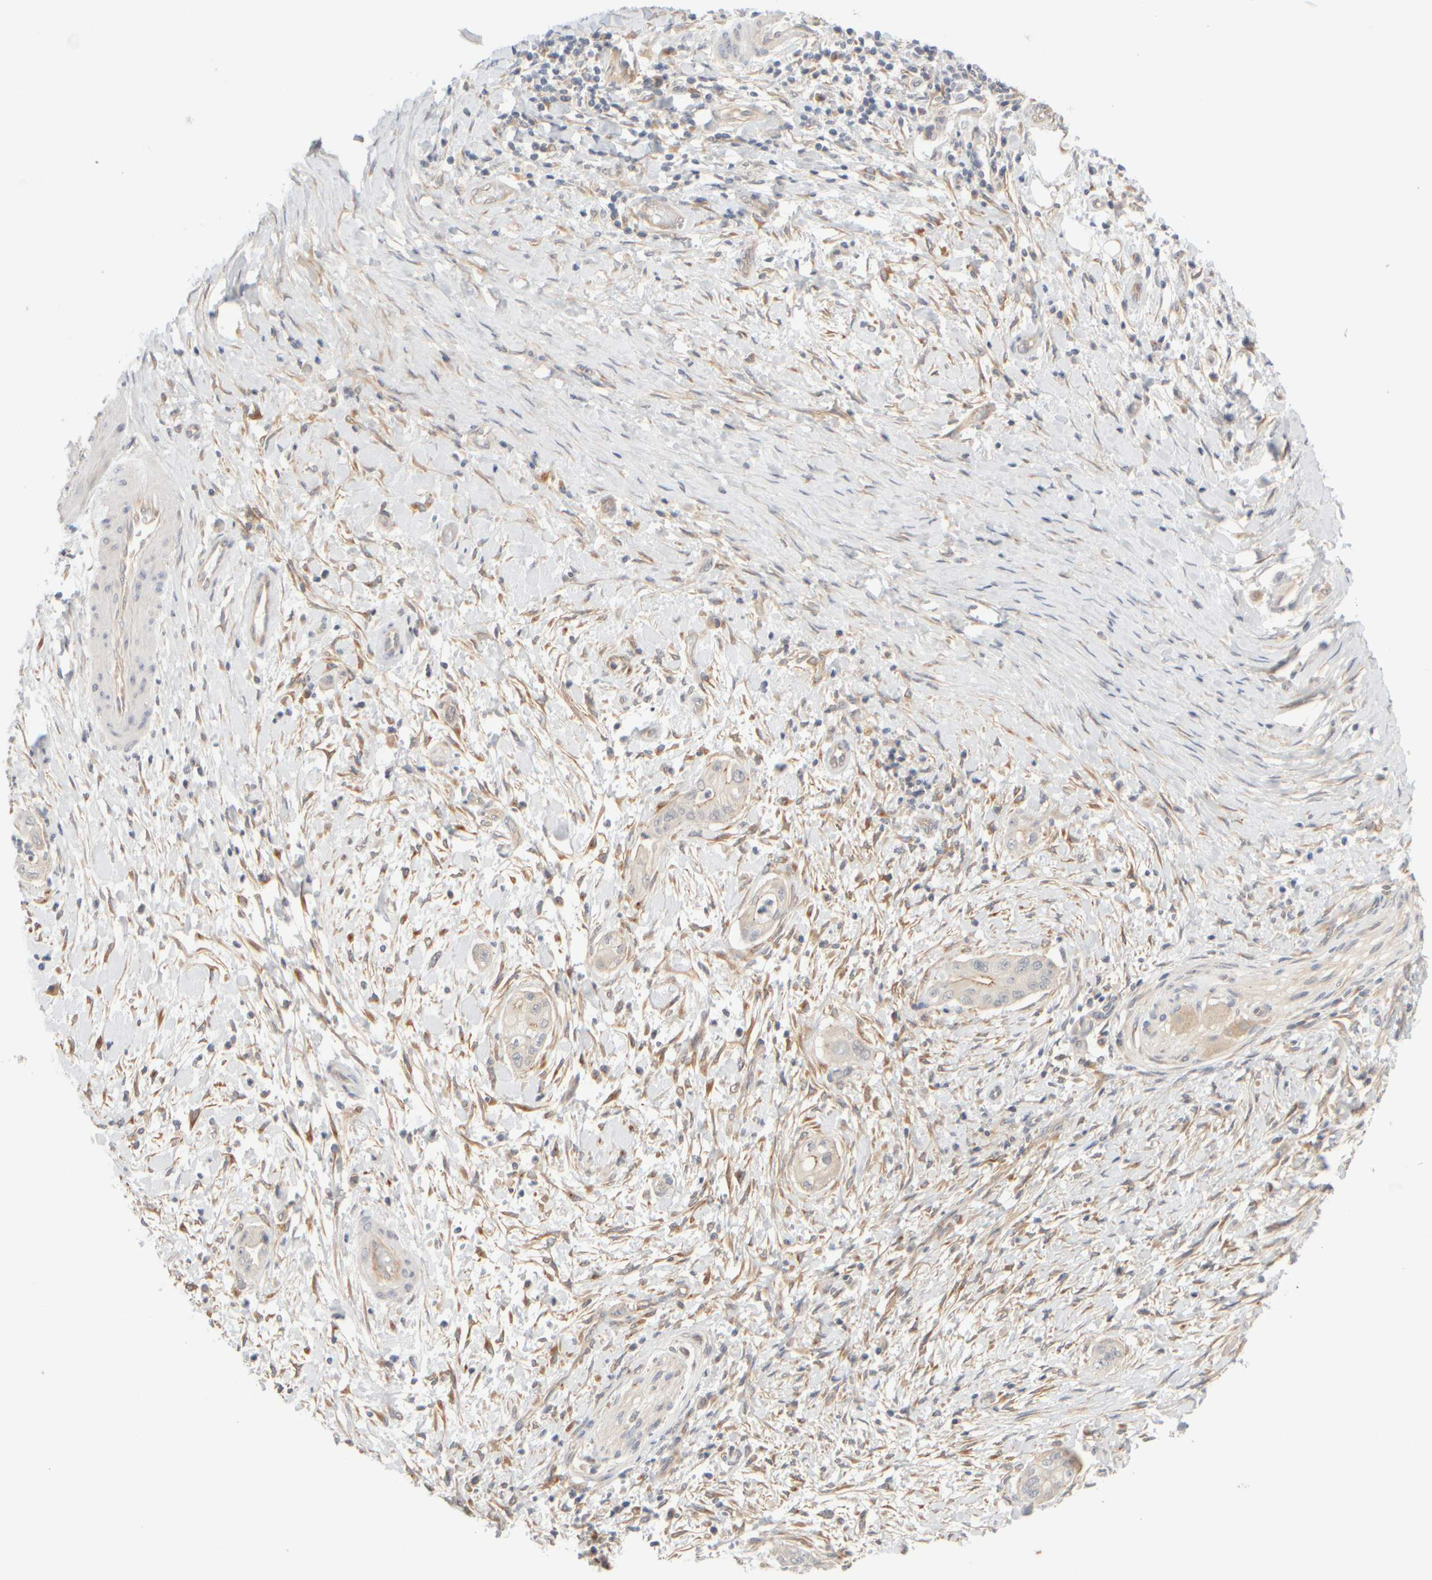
{"staining": {"intensity": "negative", "quantity": "none", "location": "none"}, "tissue": "pancreatic cancer", "cell_type": "Tumor cells", "image_type": "cancer", "snomed": [{"axis": "morphology", "description": "Adenocarcinoma, NOS"}, {"axis": "topography", "description": "Pancreas"}], "caption": "A histopathology image of human pancreatic cancer is negative for staining in tumor cells.", "gene": "GOPC", "patient": {"sex": "male", "age": 58}}